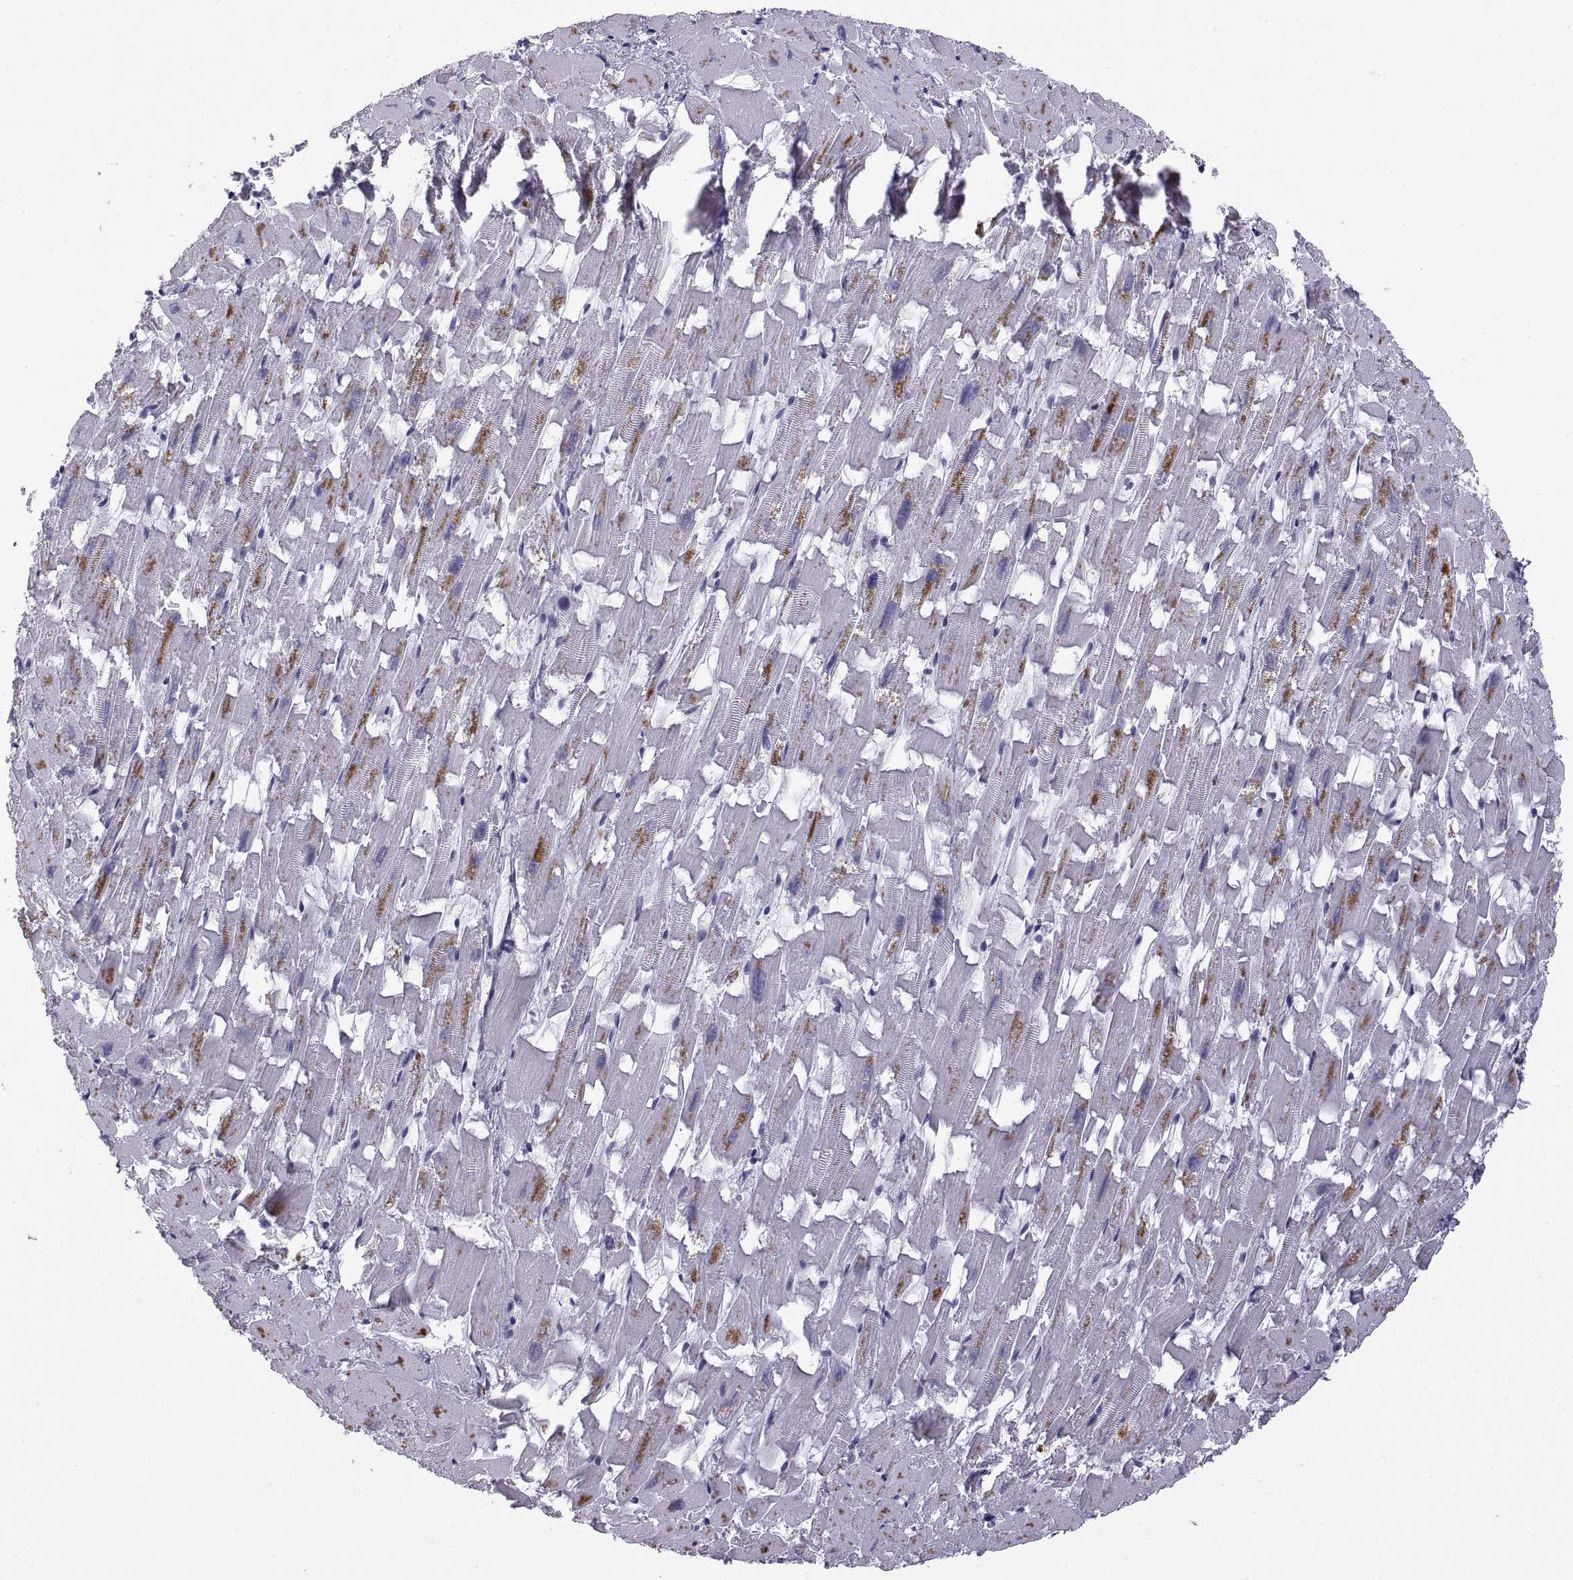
{"staining": {"intensity": "negative", "quantity": "none", "location": "none"}, "tissue": "heart muscle", "cell_type": "Cardiomyocytes", "image_type": "normal", "snomed": [{"axis": "morphology", "description": "Normal tissue, NOS"}, {"axis": "topography", "description": "Heart"}], "caption": "Immunohistochemistry micrograph of benign heart muscle: human heart muscle stained with DAB (3,3'-diaminobenzidine) displays no significant protein expression in cardiomyocytes. (DAB (3,3'-diaminobenzidine) immunohistochemistry visualized using brightfield microscopy, high magnification).", "gene": "RGS19", "patient": {"sex": "female", "age": 64}}